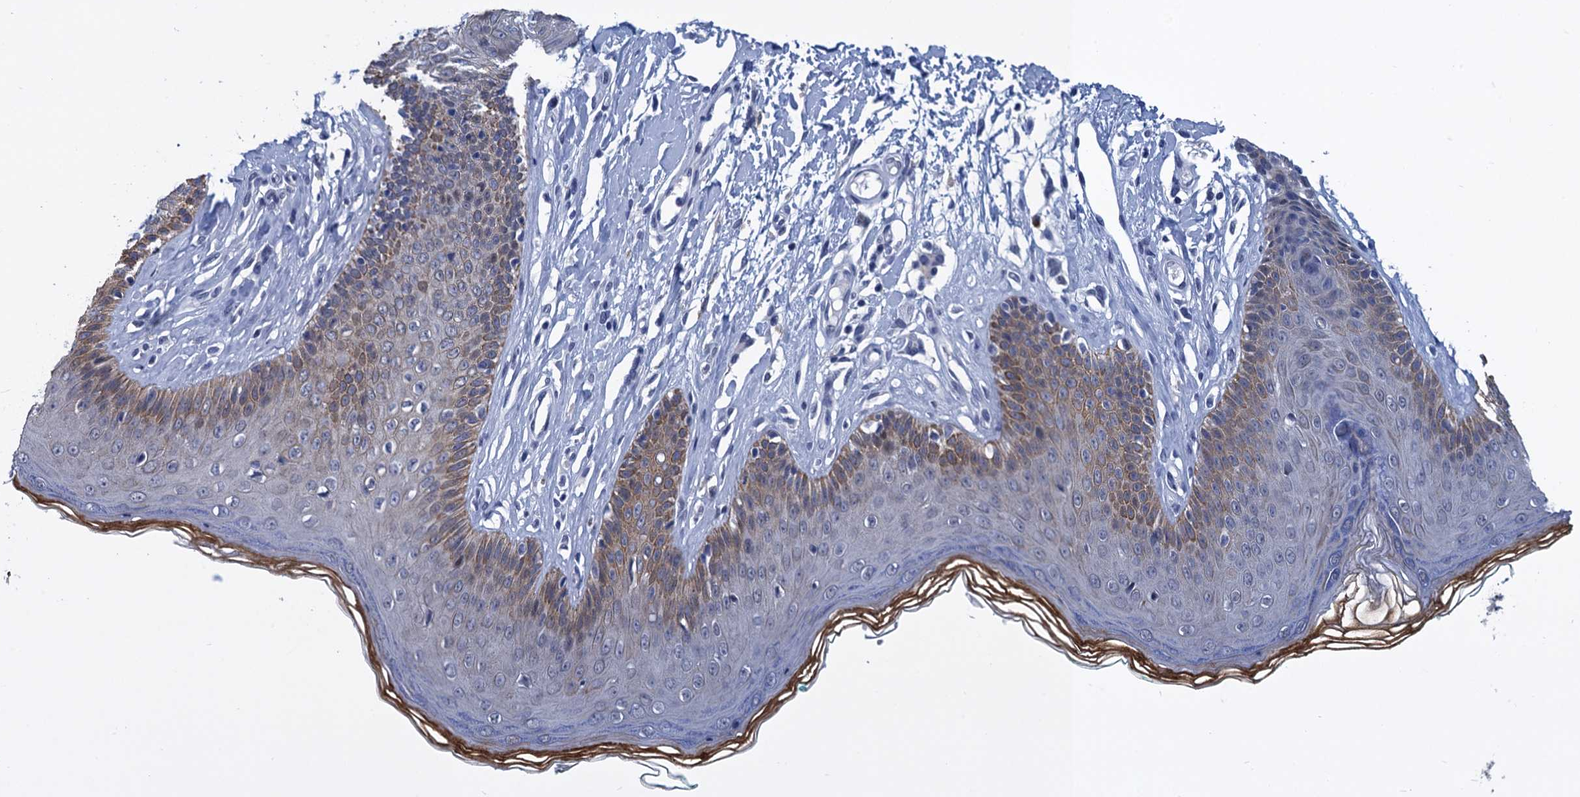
{"staining": {"intensity": "moderate", "quantity": "<25%", "location": "cytoplasmic/membranous"}, "tissue": "skin", "cell_type": "Epidermal cells", "image_type": "normal", "snomed": [{"axis": "morphology", "description": "Normal tissue, NOS"}, {"axis": "morphology", "description": "Squamous cell carcinoma, NOS"}, {"axis": "topography", "description": "Vulva"}], "caption": "Protein staining exhibits moderate cytoplasmic/membranous staining in about <25% of epidermal cells in normal skin. (Brightfield microscopy of DAB IHC at high magnification).", "gene": "GINS3", "patient": {"sex": "female", "age": 85}}